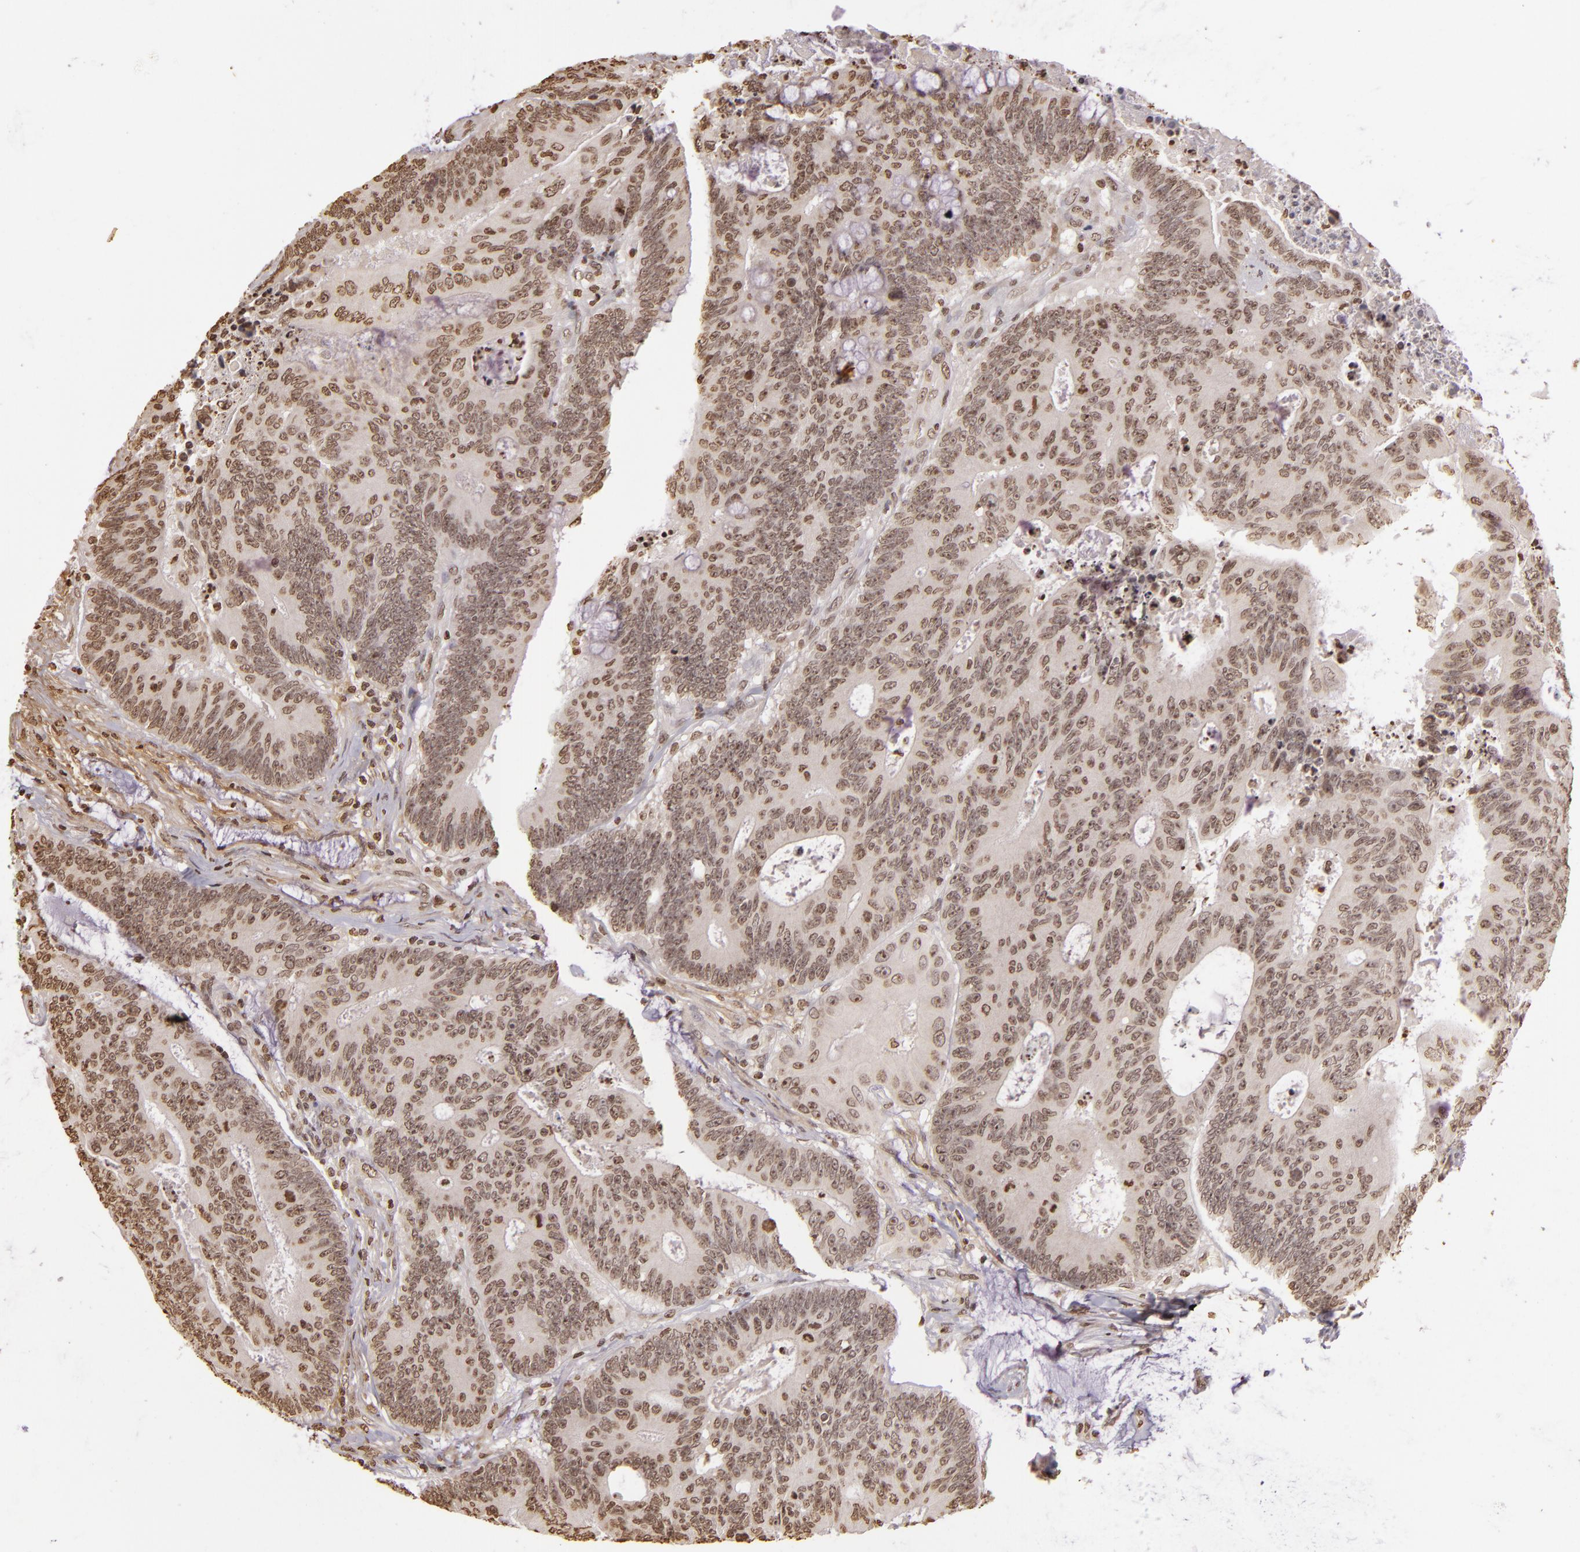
{"staining": {"intensity": "moderate", "quantity": ">75%", "location": "nuclear"}, "tissue": "colorectal cancer", "cell_type": "Tumor cells", "image_type": "cancer", "snomed": [{"axis": "morphology", "description": "Adenocarcinoma, NOS"}, {"axis": "topography", "description": "Colon"}], "caption": "Immunohistochemical staining of adenocarcinoma (colorectal) displays moderate nuclear protein expression in about >75% of tumor cells. Nuclei are stained in blue.", "gene": "THRB", "patient": {"sex": "male", "age": 65}}